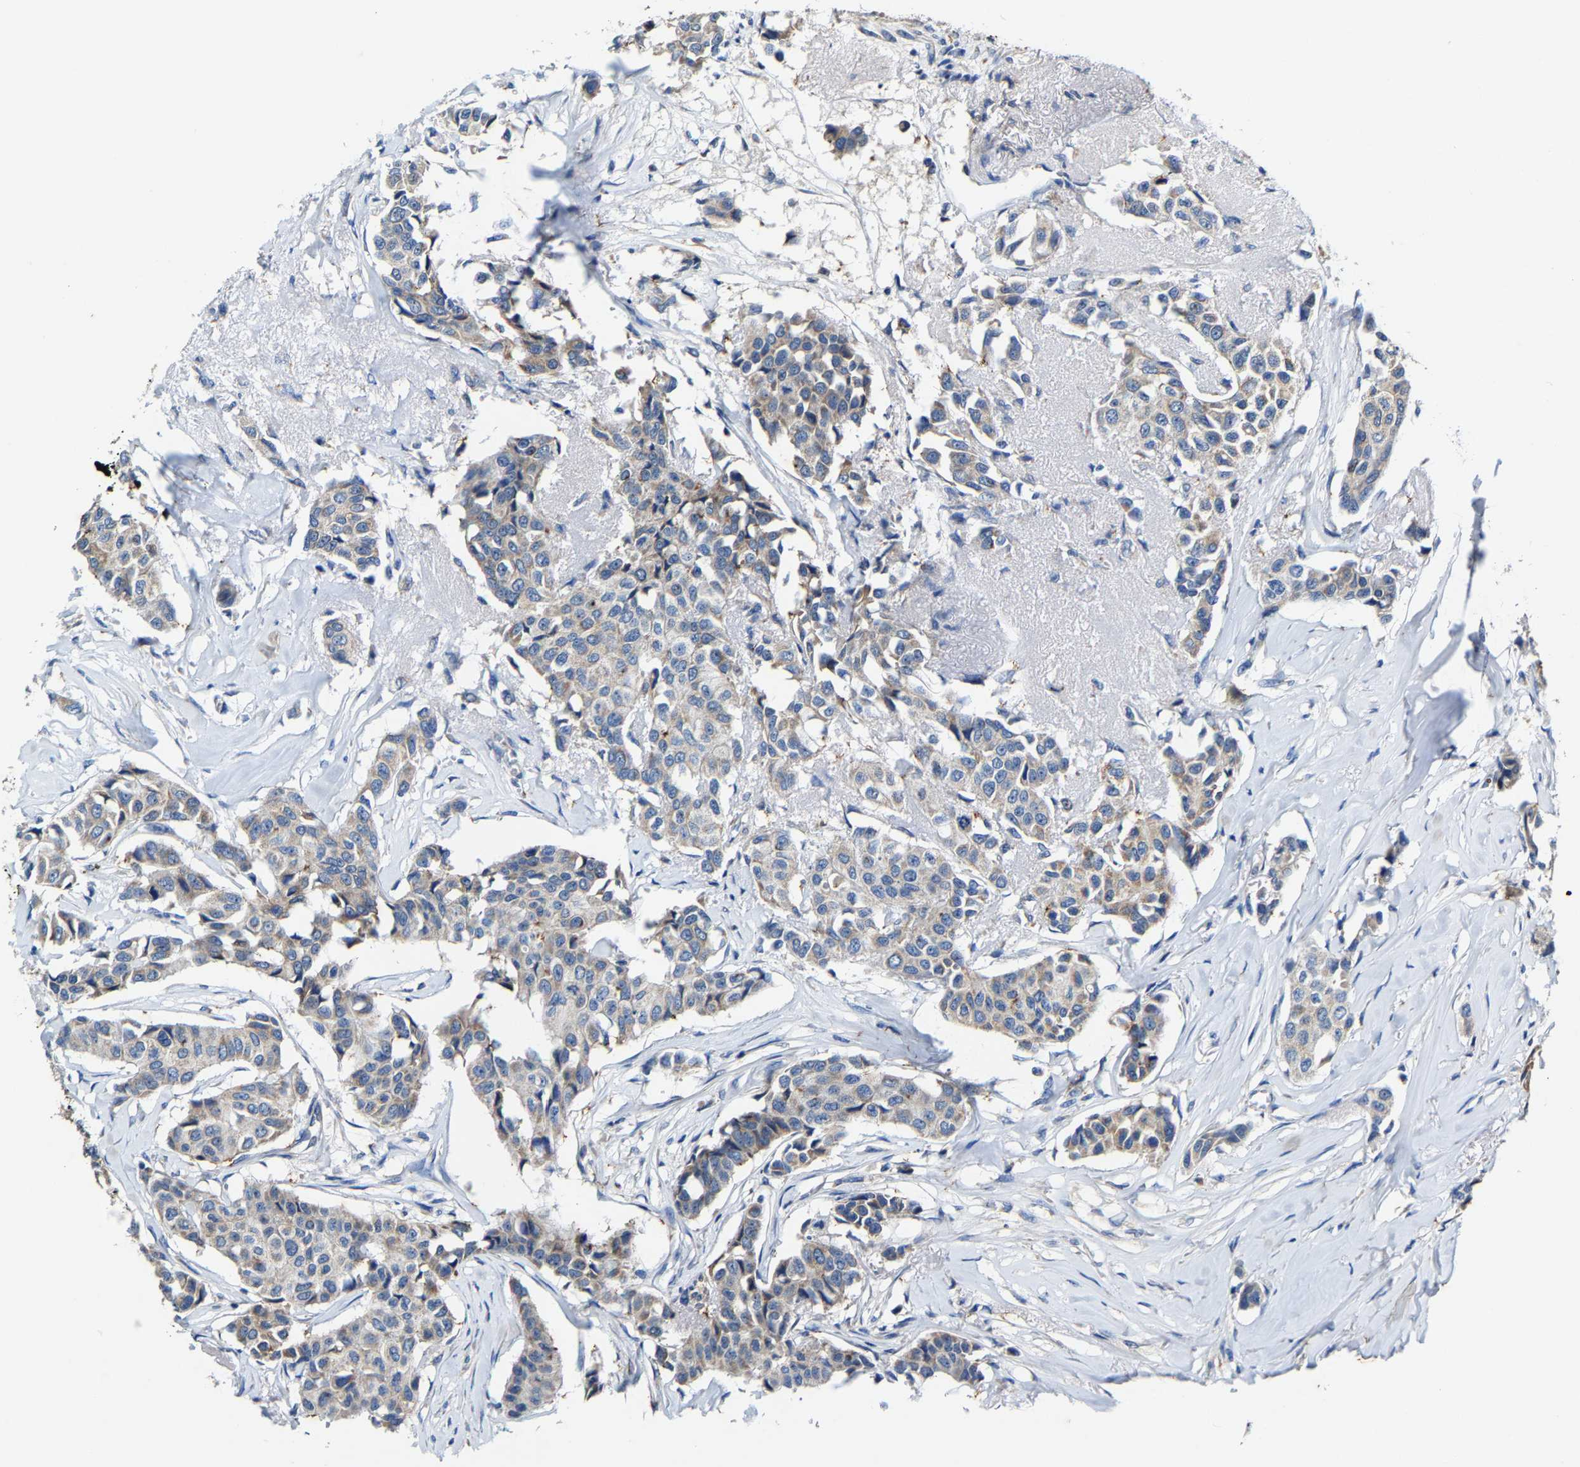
{"staining": {"intensity": "weak", "quantity": "25%-75%", "location": "cytoplasmic/membranous"}, "tissue": "breast cancer", "cell_type": "Tumor cells", "image_type": "cancer", "snomed": [{"axis": "morphology", "description": "Duct carcinoma"}, {"axis": "topography", "description": "Breast"}], "caption": "Human breast invasive ductal carcinoma stained for a protein (brown) demonstrates weak cytoplasmic/membranous positive staining in approximately 25%-75% of tumor cells.", "gene": "SLC25A25", "patient": {"sex": "female", "age": 80}}